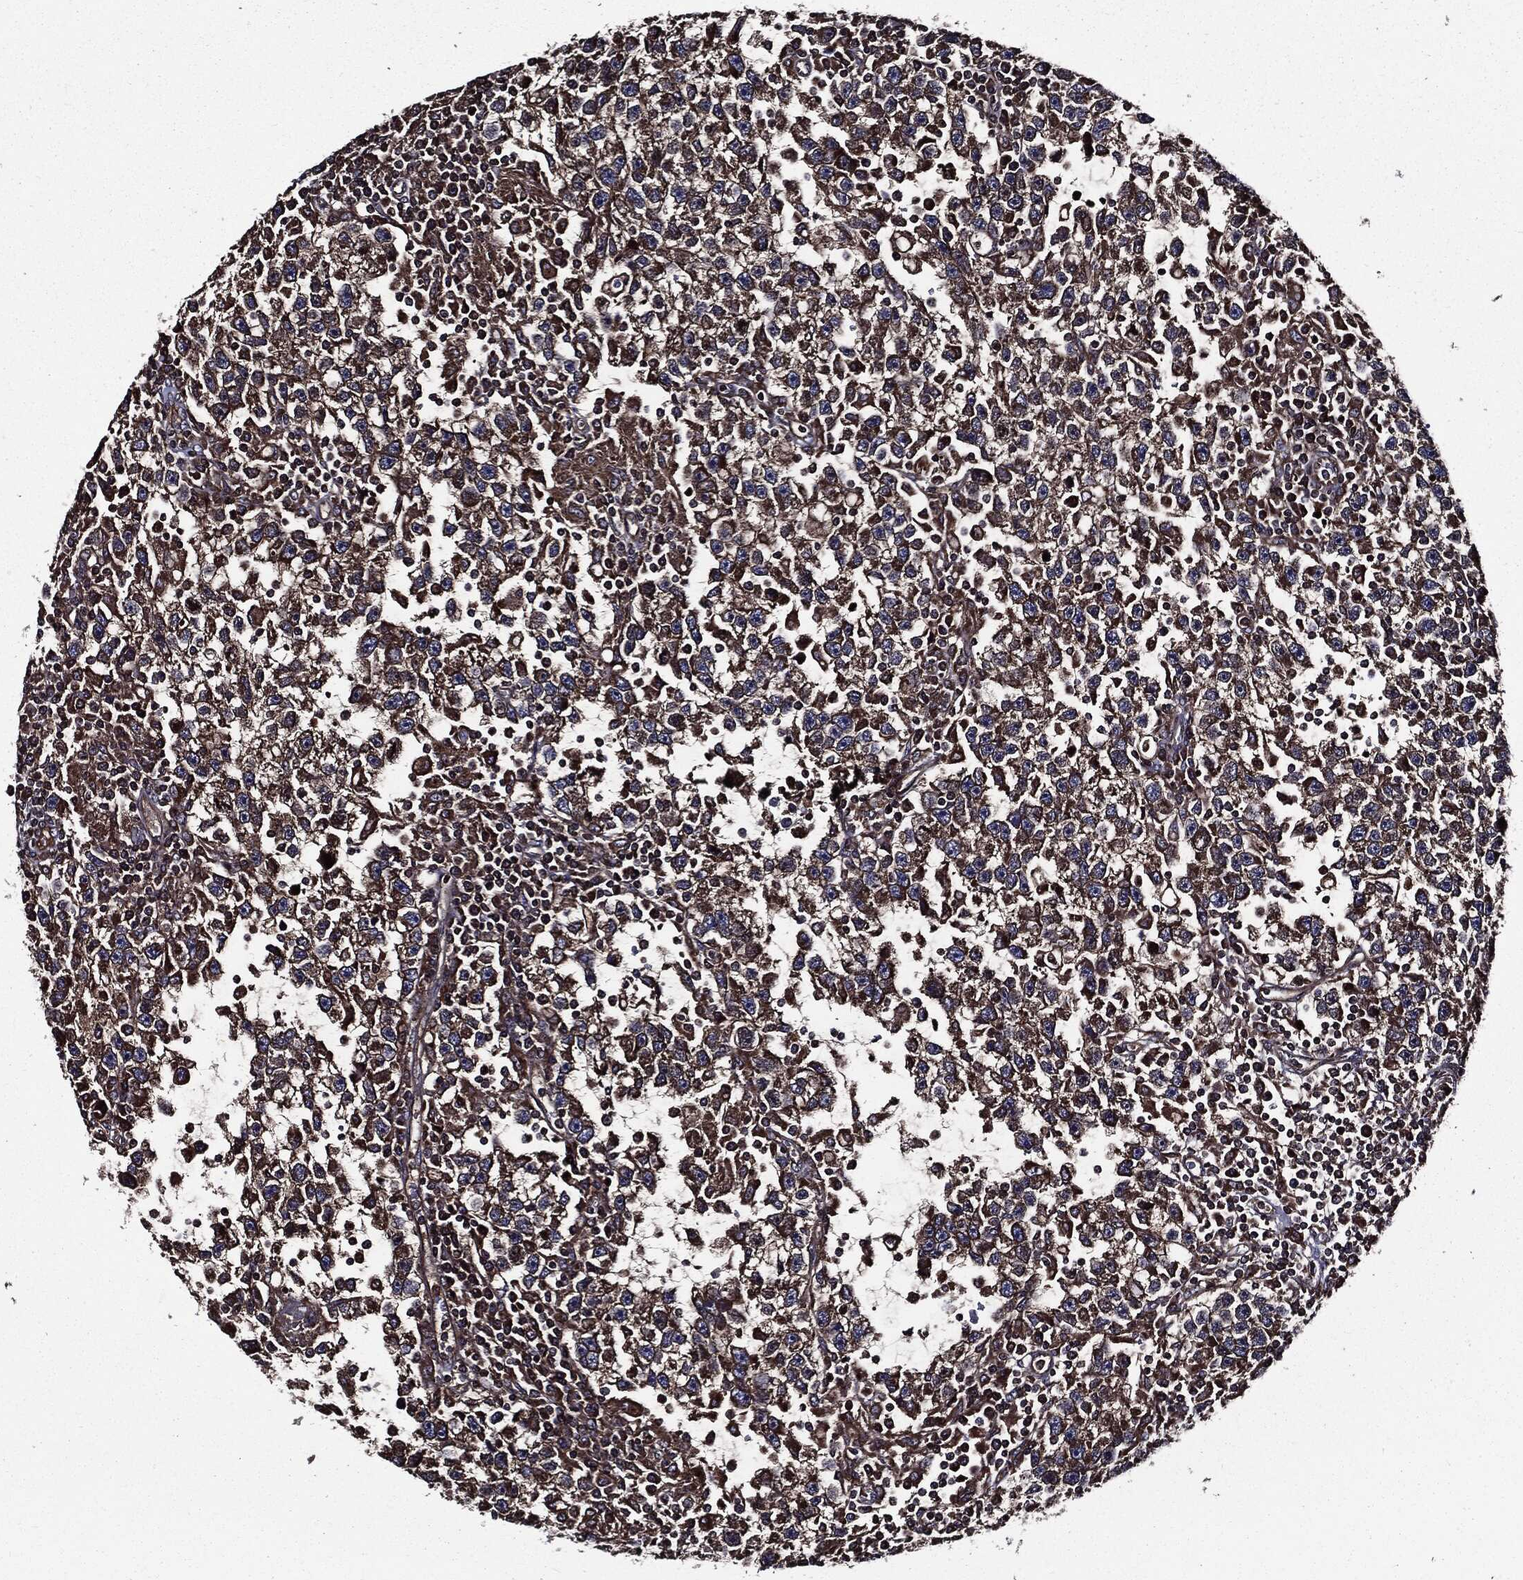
{"staining": {"intensity": "strong", "quantity": "25%-75%", "location": "cytoplasmic/membranous"}, "tissue": "testis cancer", "cell_type": "Tumor cells", "image_type": "cancer", "snomed": [{"axis": "morphology", "description": "Seminoma, NOS"}, {"axis": "topography", "description": "Testis"}], "caption": "Approximately 25%-75% of tumor cells in human testis cancer demonstrate strong cytoplasmic/membranous protein staining as visualized by brown immunohistochemical staining.", "gene": "PDCD6IP", "patient": {"sex": "male", "age": 47}}